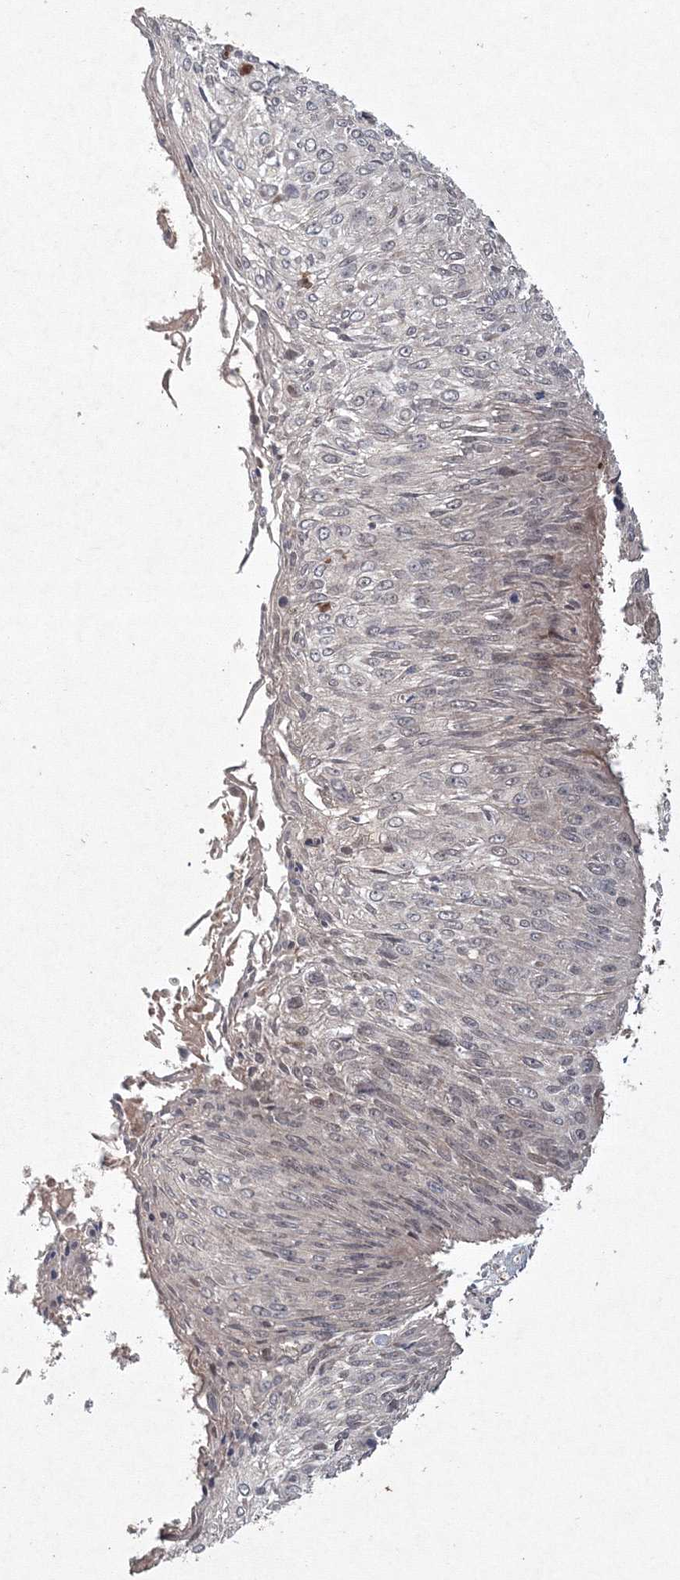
{"staining": {"intensity": "negative", "quantity": "none", "location": "none"}, "tissue": "cervical cancer", "cell_type": "Tumor cells", "image_type": "cancer", "snomed": [{"axis": "morphology", "description": "Squamous cell carcinoma, NOS"}, {"axis": "topography", "description": "Cervix"}], "caption": "The histopathology image exhibits no staining of tumor cells in cervical squamous cell carcinoma.", "gene": "ANAPC16", "patient": {"sex": "female", "age": 51}}